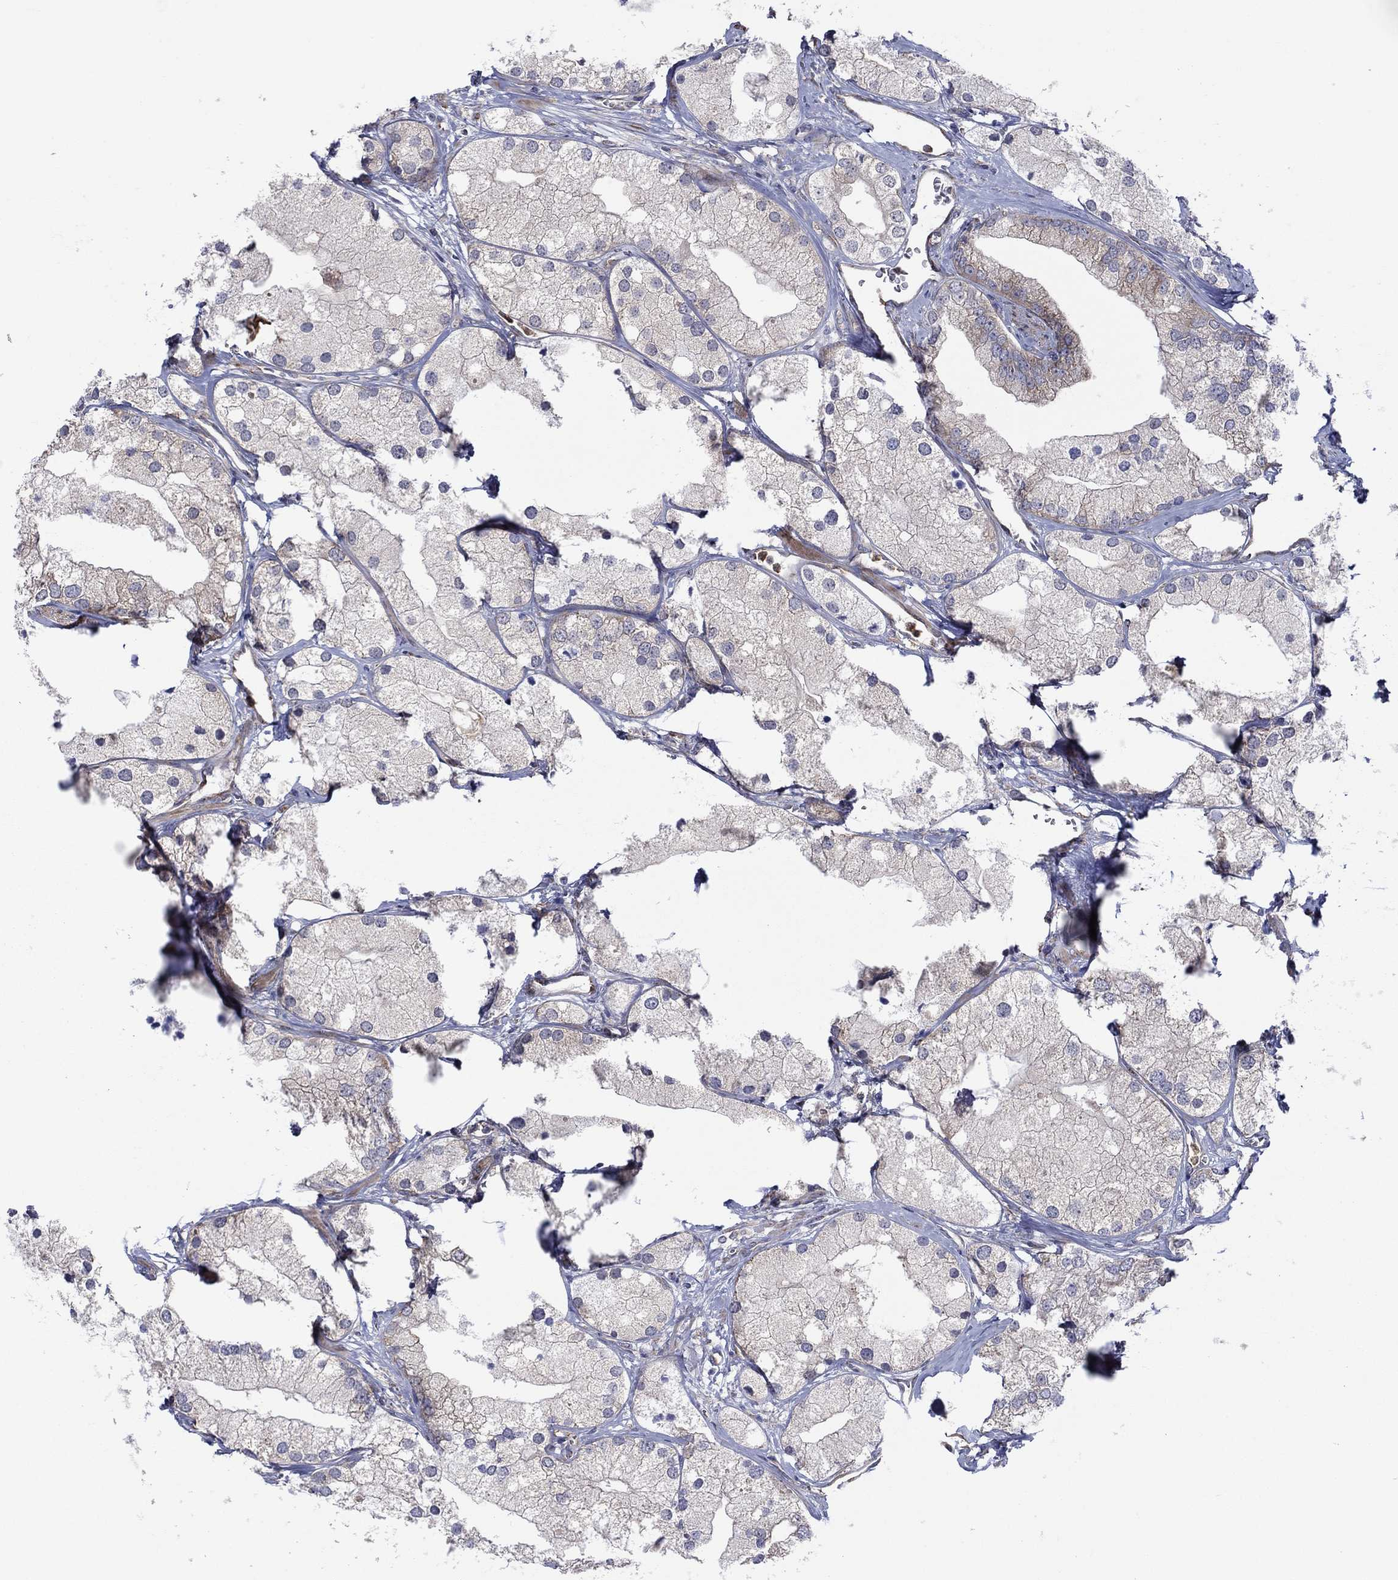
{"staining": {"intensity": "negative", "quantity": "none", "location": "none"}, "tissue": "prostate cancer", "cell_type": "Tumor cells", "image_type": "cancer", "snomed": [{"axis": "morphology", "description": "Adenocarcinoma, NOS"}, {"axis": "topography", "description": "Prostate and seminal vesicle, NOS"}, {"axis": "topography", "description": "Prostate"}], "caption": "A photomicrograph of adenocarcinoma (prostate) stained for a protein displays no brown staining in tumor cells.", "gene": "GPR155", "patient": {"sex": "male", "age": 79}}